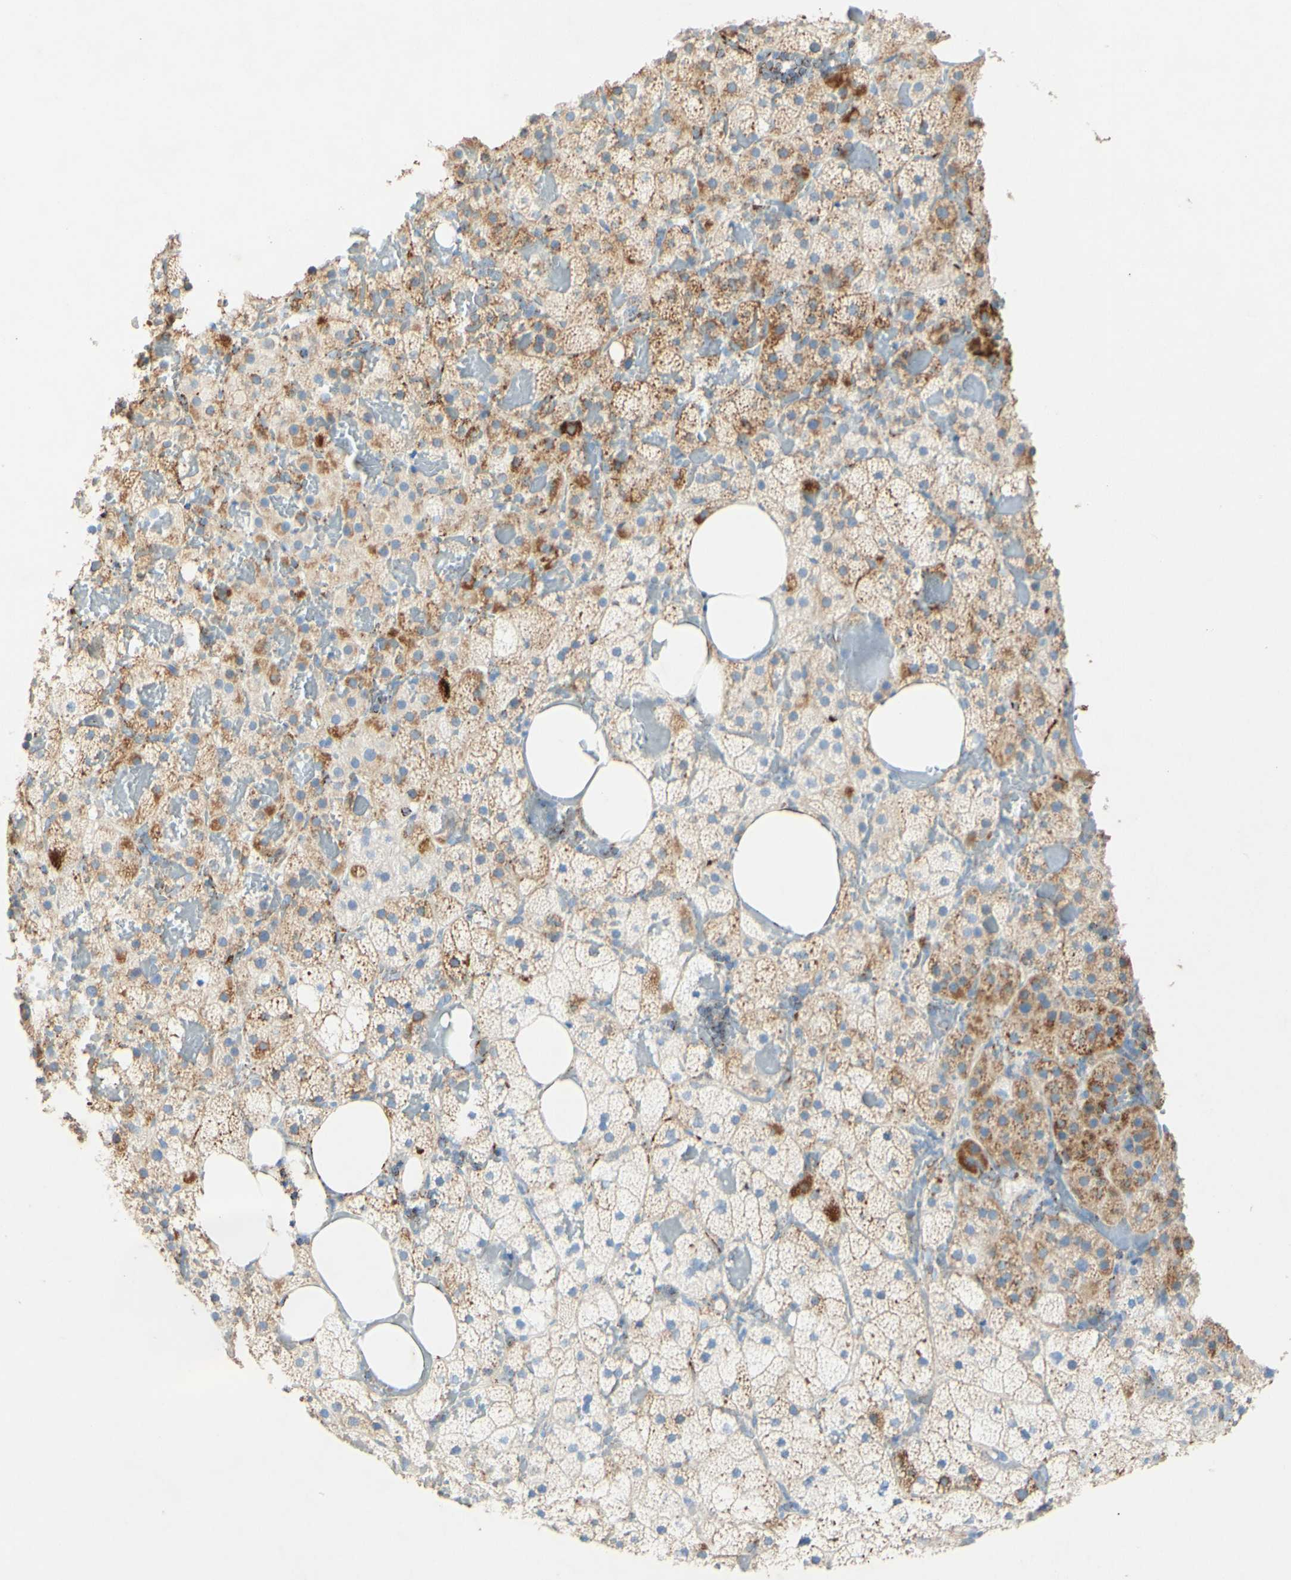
{"staining": {"intensity": "moderate", "quantity": "25%-75%", "location": "cytoplasmic/membranous"}, "tissue": "adrenal gland", "cell_type": "Glandular cells", "image_type": "normal", "snomed": [{"axis": "morphology", "description": "Normal tissue, NOS"}, {"axis": "topography", "description": "Adrenal gland"}], "caption": "Adrenal gland stained with immunohistochemistry reveals moderate cytoplasmic/membranous positivity in about 25%-75% of glandular cells. (DAB (3,3'-diaminobenzidine) = brown stain, brightfield microscopy at high magnification).", "gene": "OXCT1", "patient": {"sex": "female", "age": 59}}